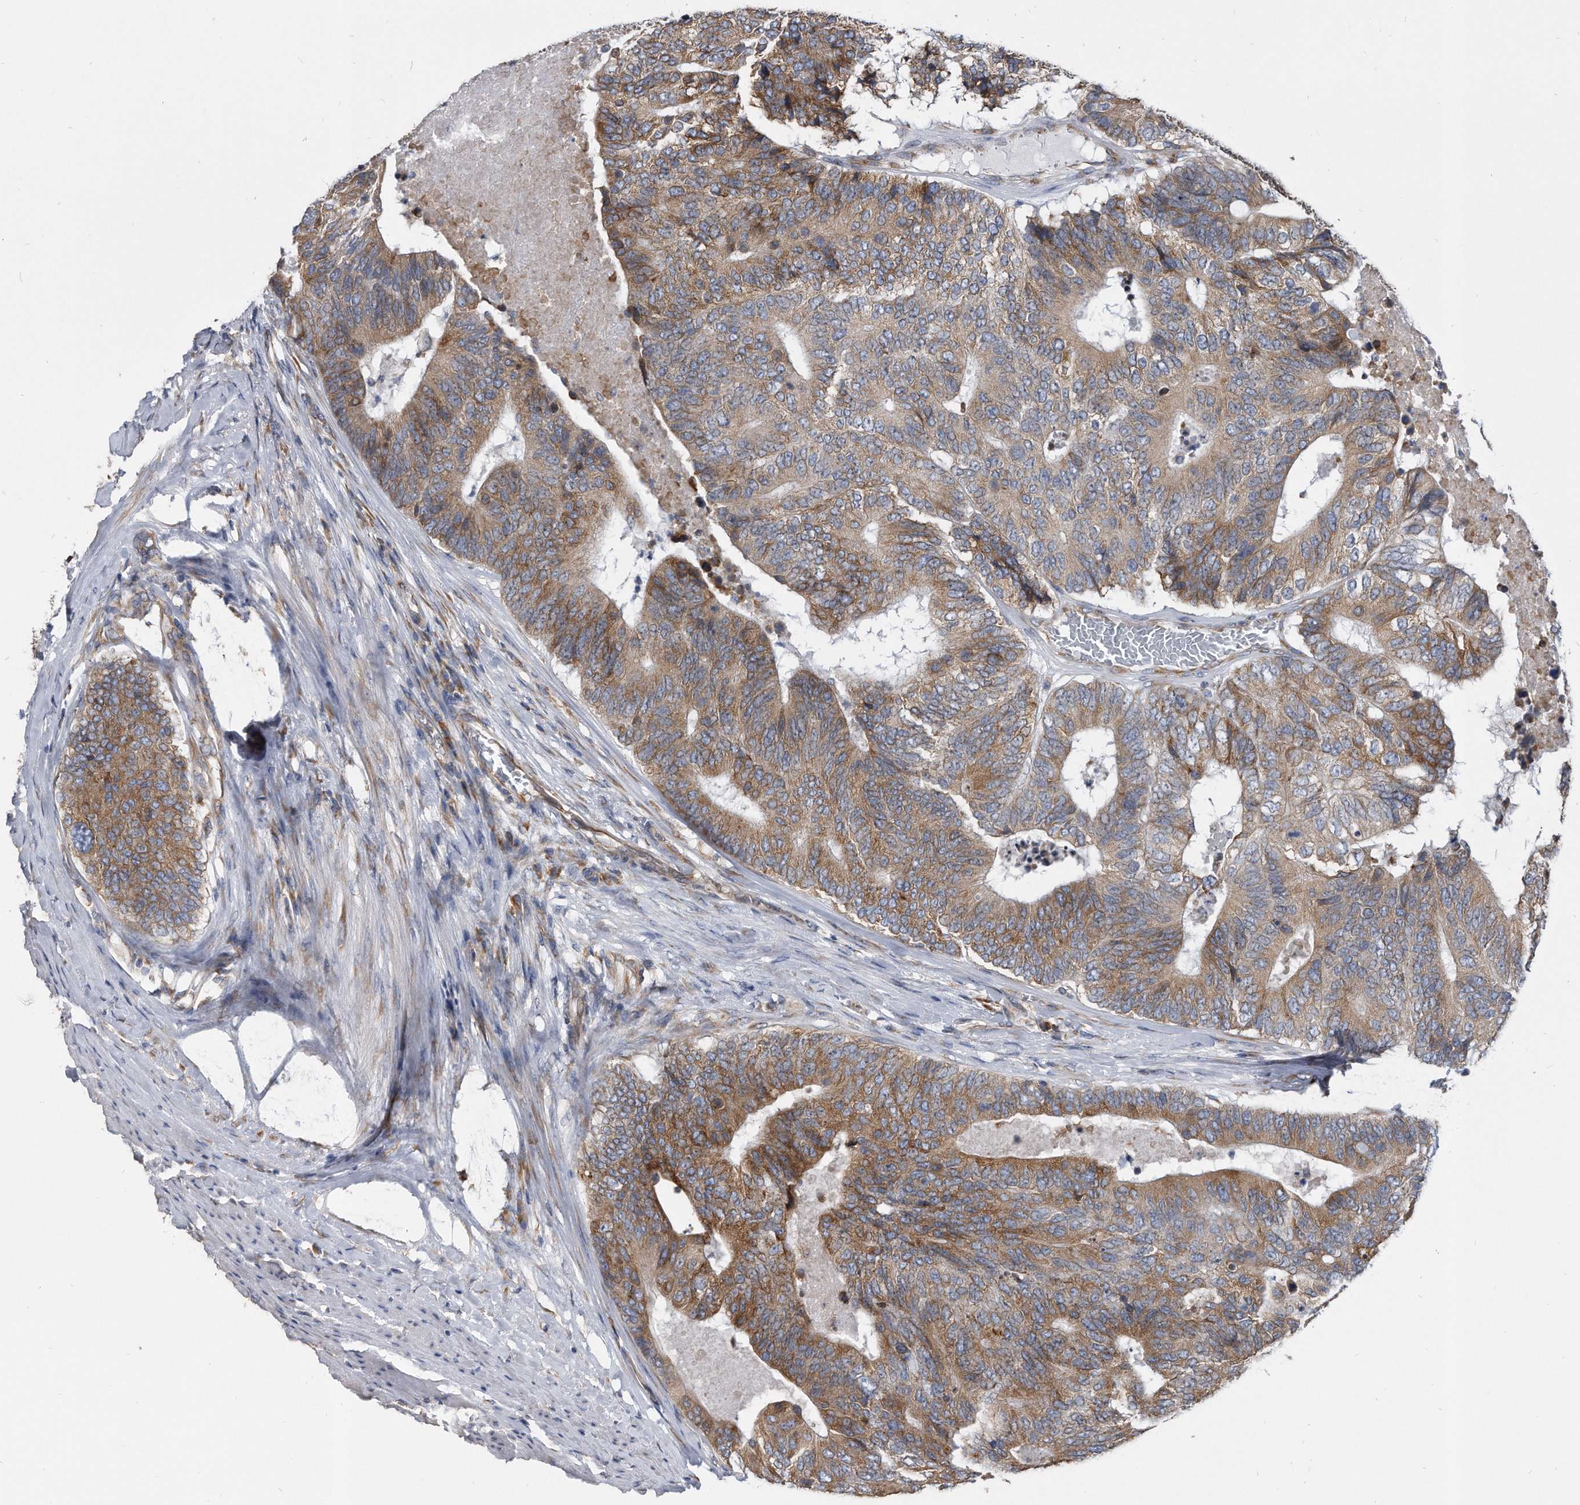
{"staining": {"intensity": "moderate", "quantity": ">75%", "location": "cytoplasmic/membranous"}, "tissue": "colorectal cancer", "cell_type": "Tumor cells", "image_type": "cancer", "snomed": [{"axis": "morphology", "description": "Adenocarcinoma, NOS"}, {"axis": "topography", "description": "Colon"}], "caption": "Tumor cells display medium levels of moderate cytoplasmic/membranous staining in about >75% of cells in colorectal cancer (adenocarcinoma).", "gene": "CCDC47", "patient": {"sex": "female", "age": 67}}